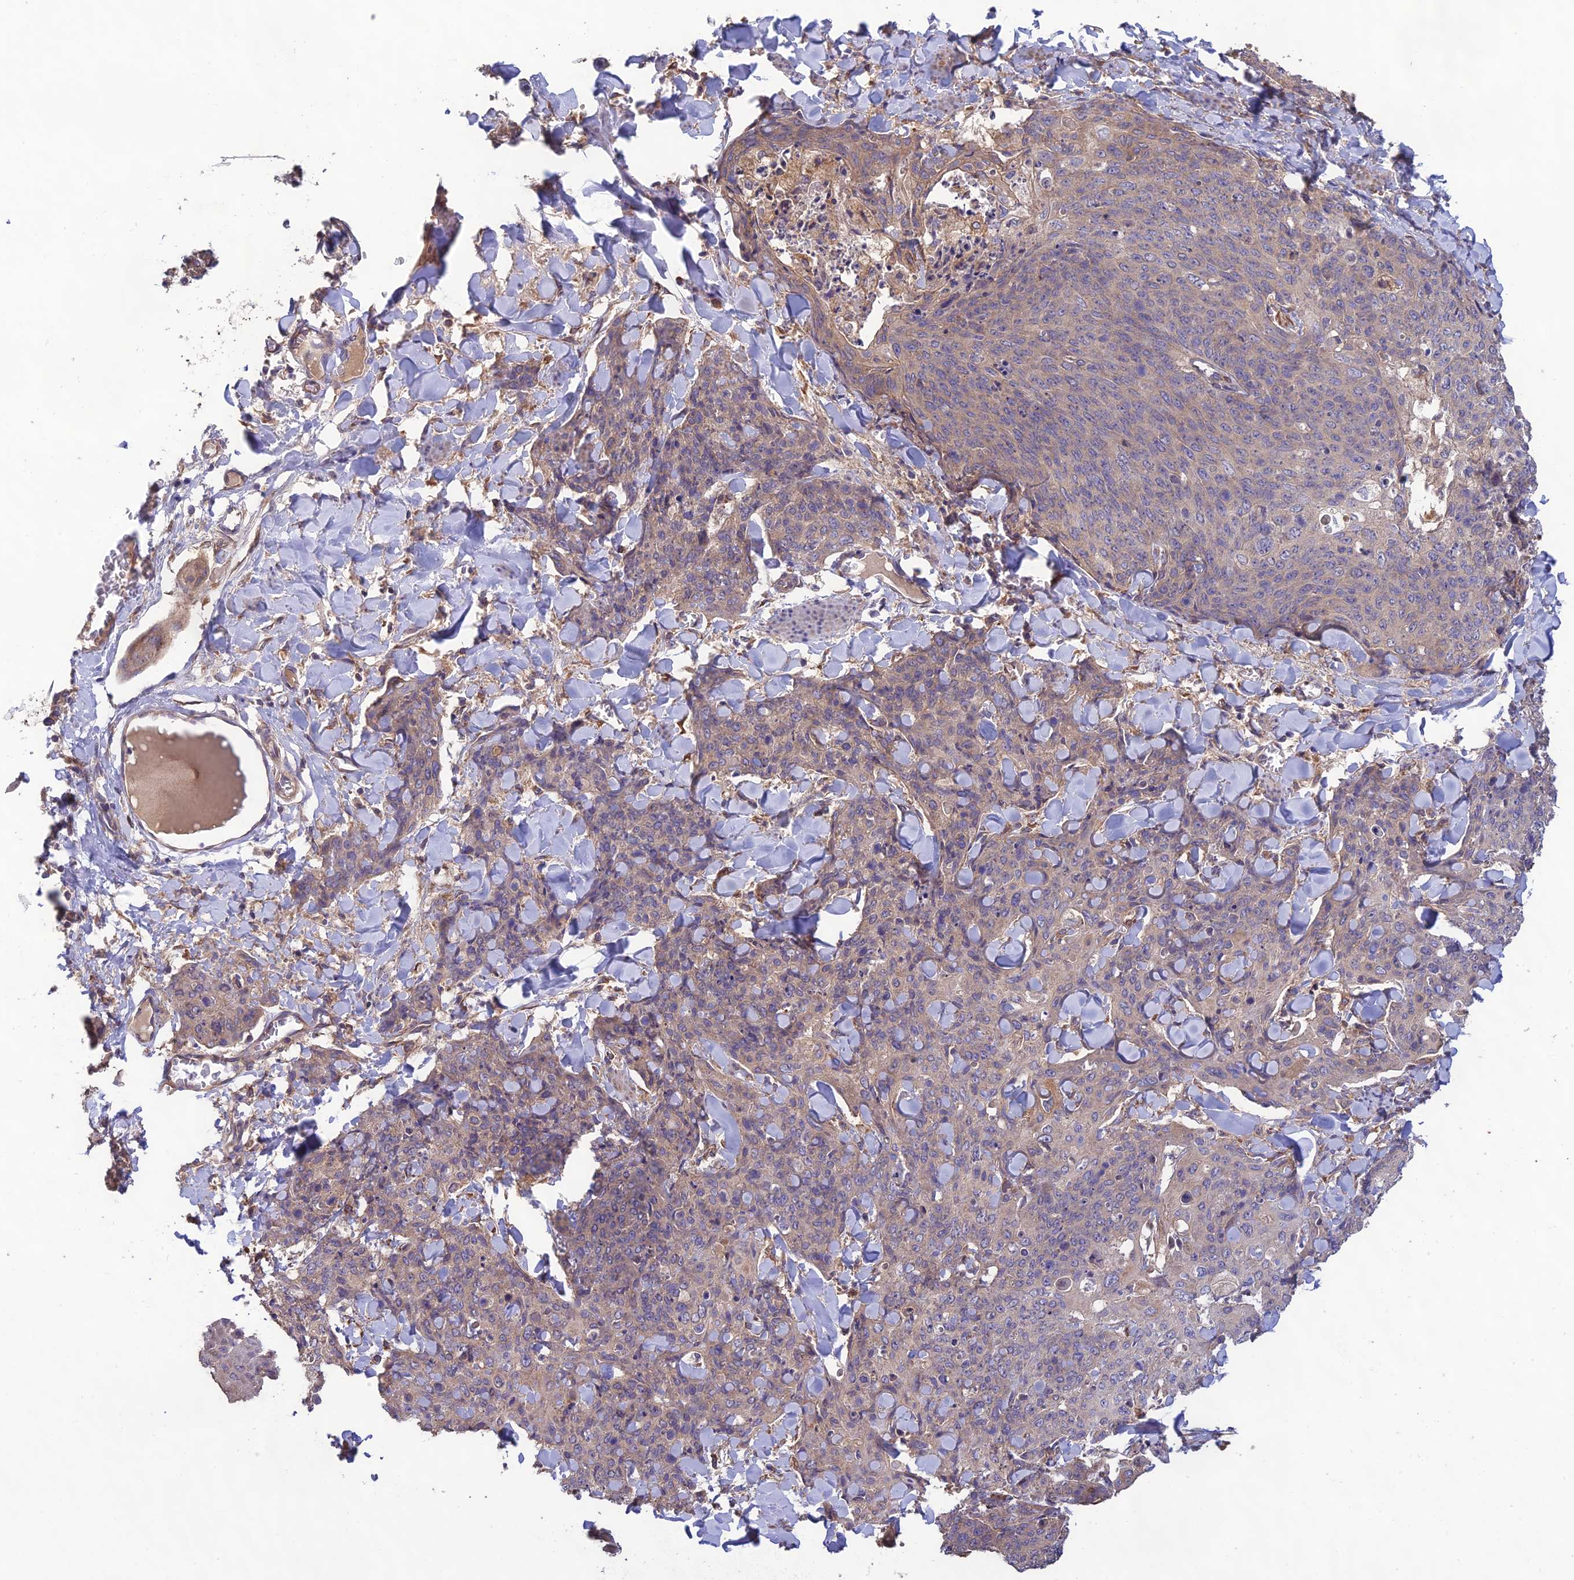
{"staining": {"intensity": "moderate", "quantity": "25%-75%", "location": "cytoplasmic/membranous"}, "tissue": "skin cancer", "cell_type": "Tumor cells", "image_type": "cancer", "snomed": [{"axis": "morphology", "description": "Squamous cell carcinoma, NOS"}, {"axis": "topography", "description": "Skin"}, {"axis": "topography", "description": "Vulva"}], "caption": "Tumor cells exhibit medium levels of moderate cytoplasmic/membranous positivity in about 25%-75% of cells in skin cancer. (DAB IHC, brown staining for protein, blue staining for nuclei).", "gene": "MRNIP", "patient": {"sex": "female", "age": 85}}